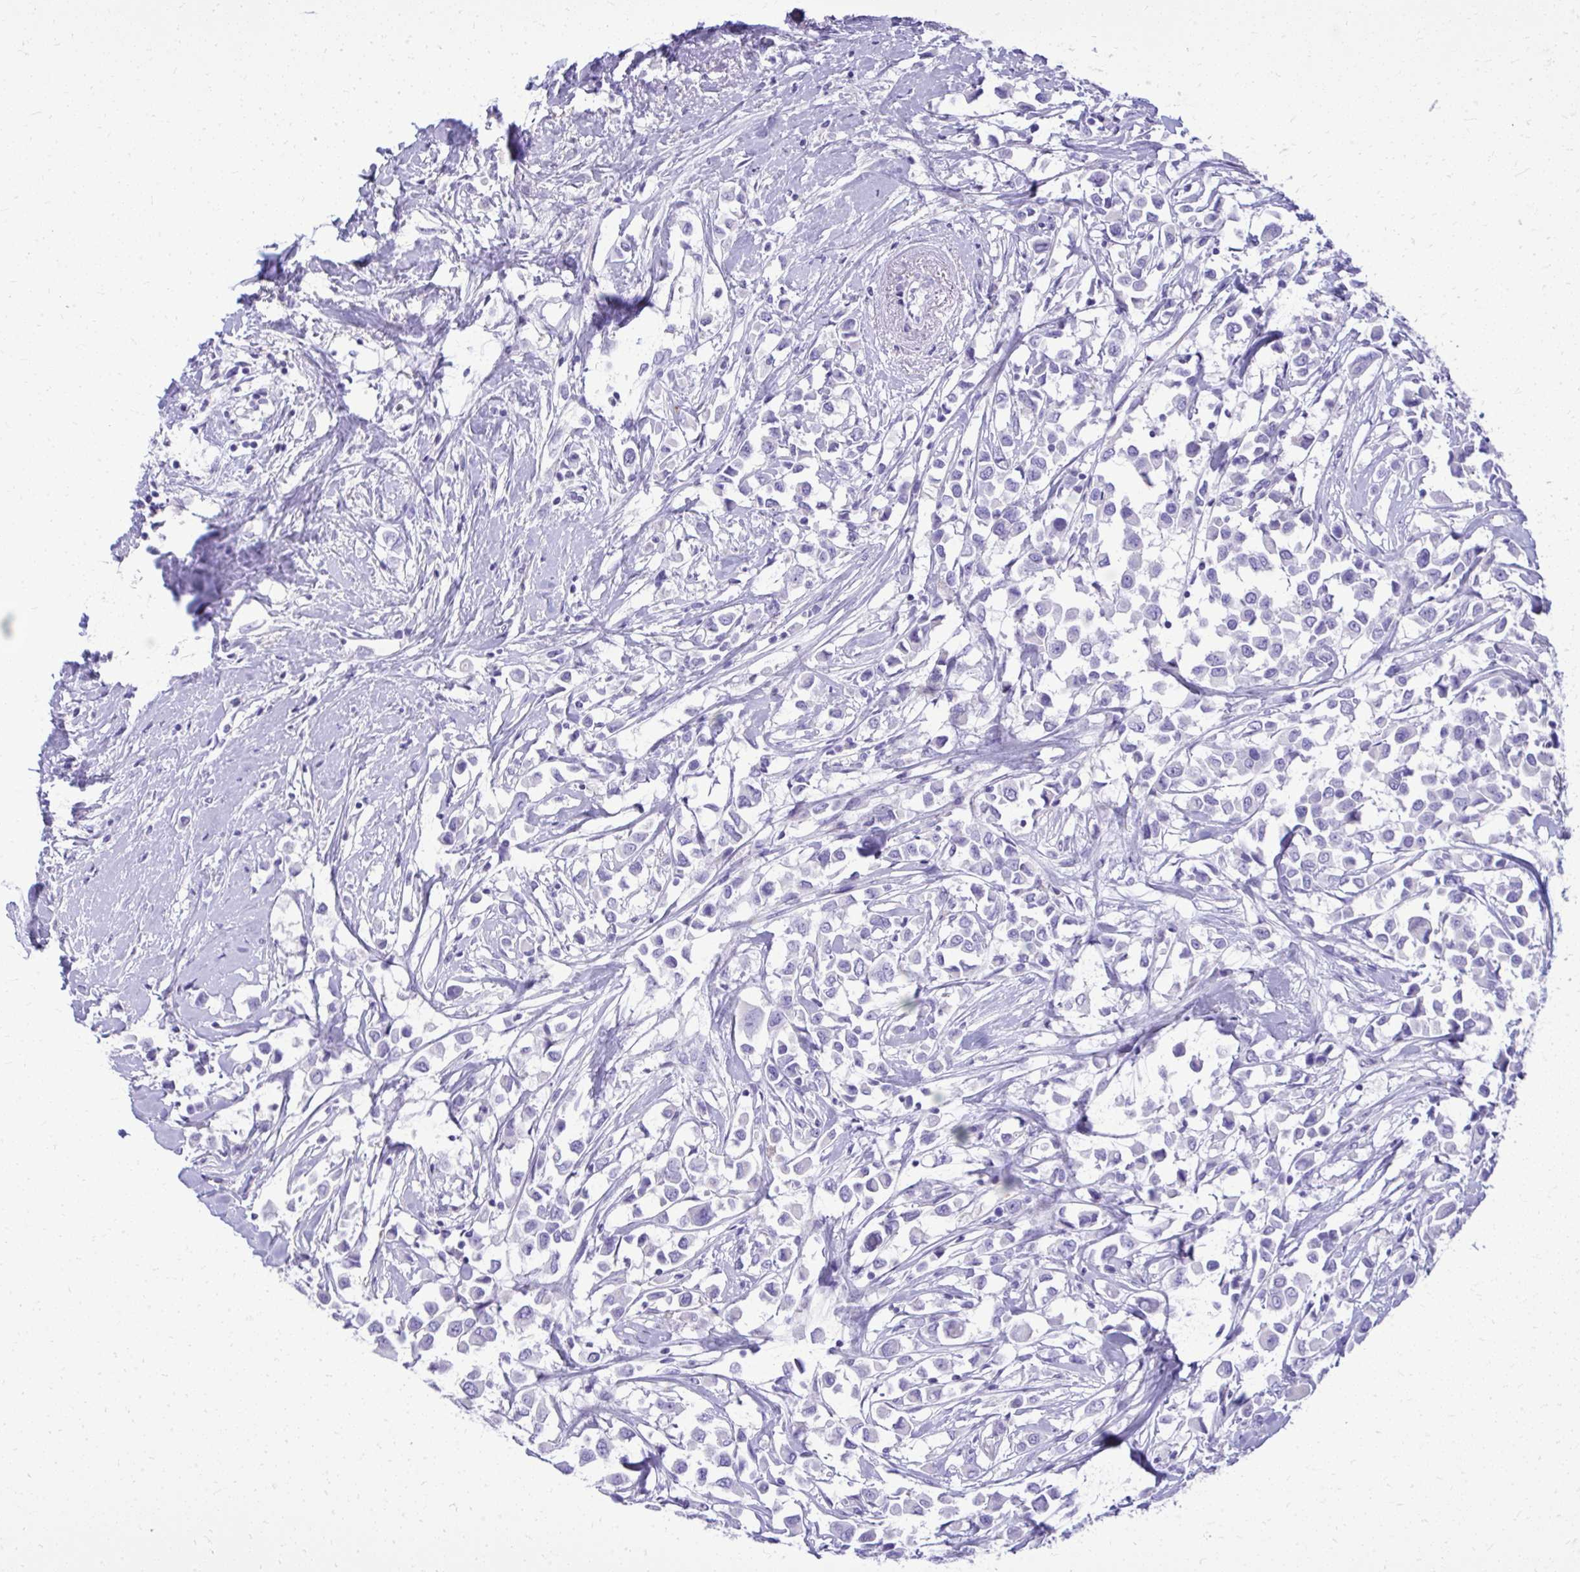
{"staining": {"intensity": "negative", "quantity": "none", "location": "none"}, "tissue": "breast cancer", "cell_type": "Tumor cells", "image_type": "cancer", "snomed": [{"axis": "morphology", "description": "Duct carcinoma"}, {"axis": "topography", "description": "Breast"}], "caption": "IHC of intraductal carcinoma (breast) exhibits no staining in tumor cells.", "gene": "BCL6B", "patient": {"sex": "female", "age": 61}}